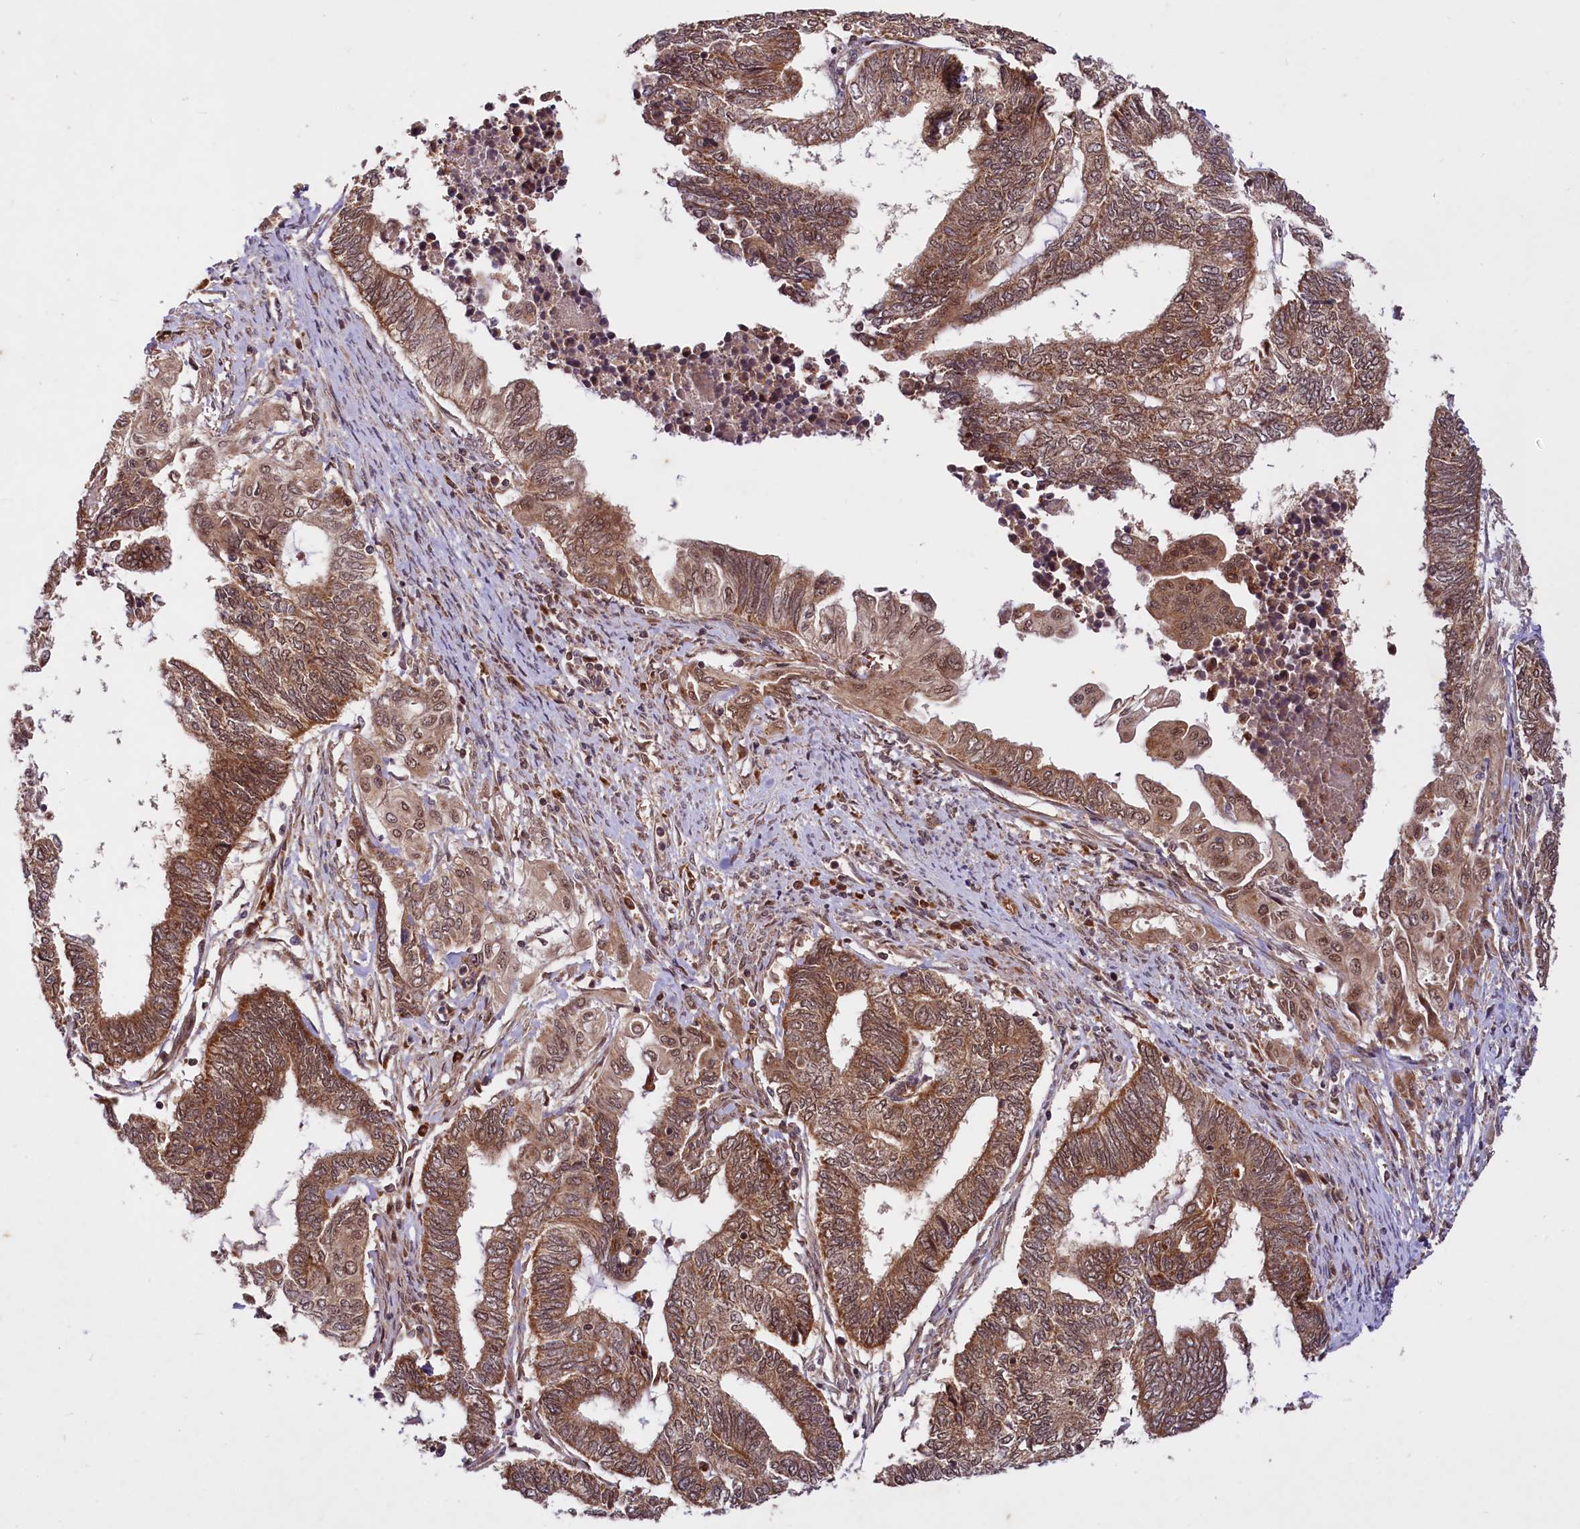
{"staining": {"intensity": "moderate", "quantity": ">75%", "location": "cytoplasmic/membranous,nuclear"}, "tissue": "endometrial cancer", "cell_type": "Tumor cells", "image_type": "cancer", "snomed": [{"axis": "morphology", "description": "Adenocarcinoma, NOS"}, {"axis": "topography", "description": "Uterus"}, {"axis": "topography", "description": "Endometrium"}], "caption": "Tumor cells demonstrate moderate cytoplasmic/membranous and nuclear expression in about >75% of cells in endometrial cancer (adenocarcinoma).", "gene": "UBE3A", "patient": {"sex": "female", "age": 70}}